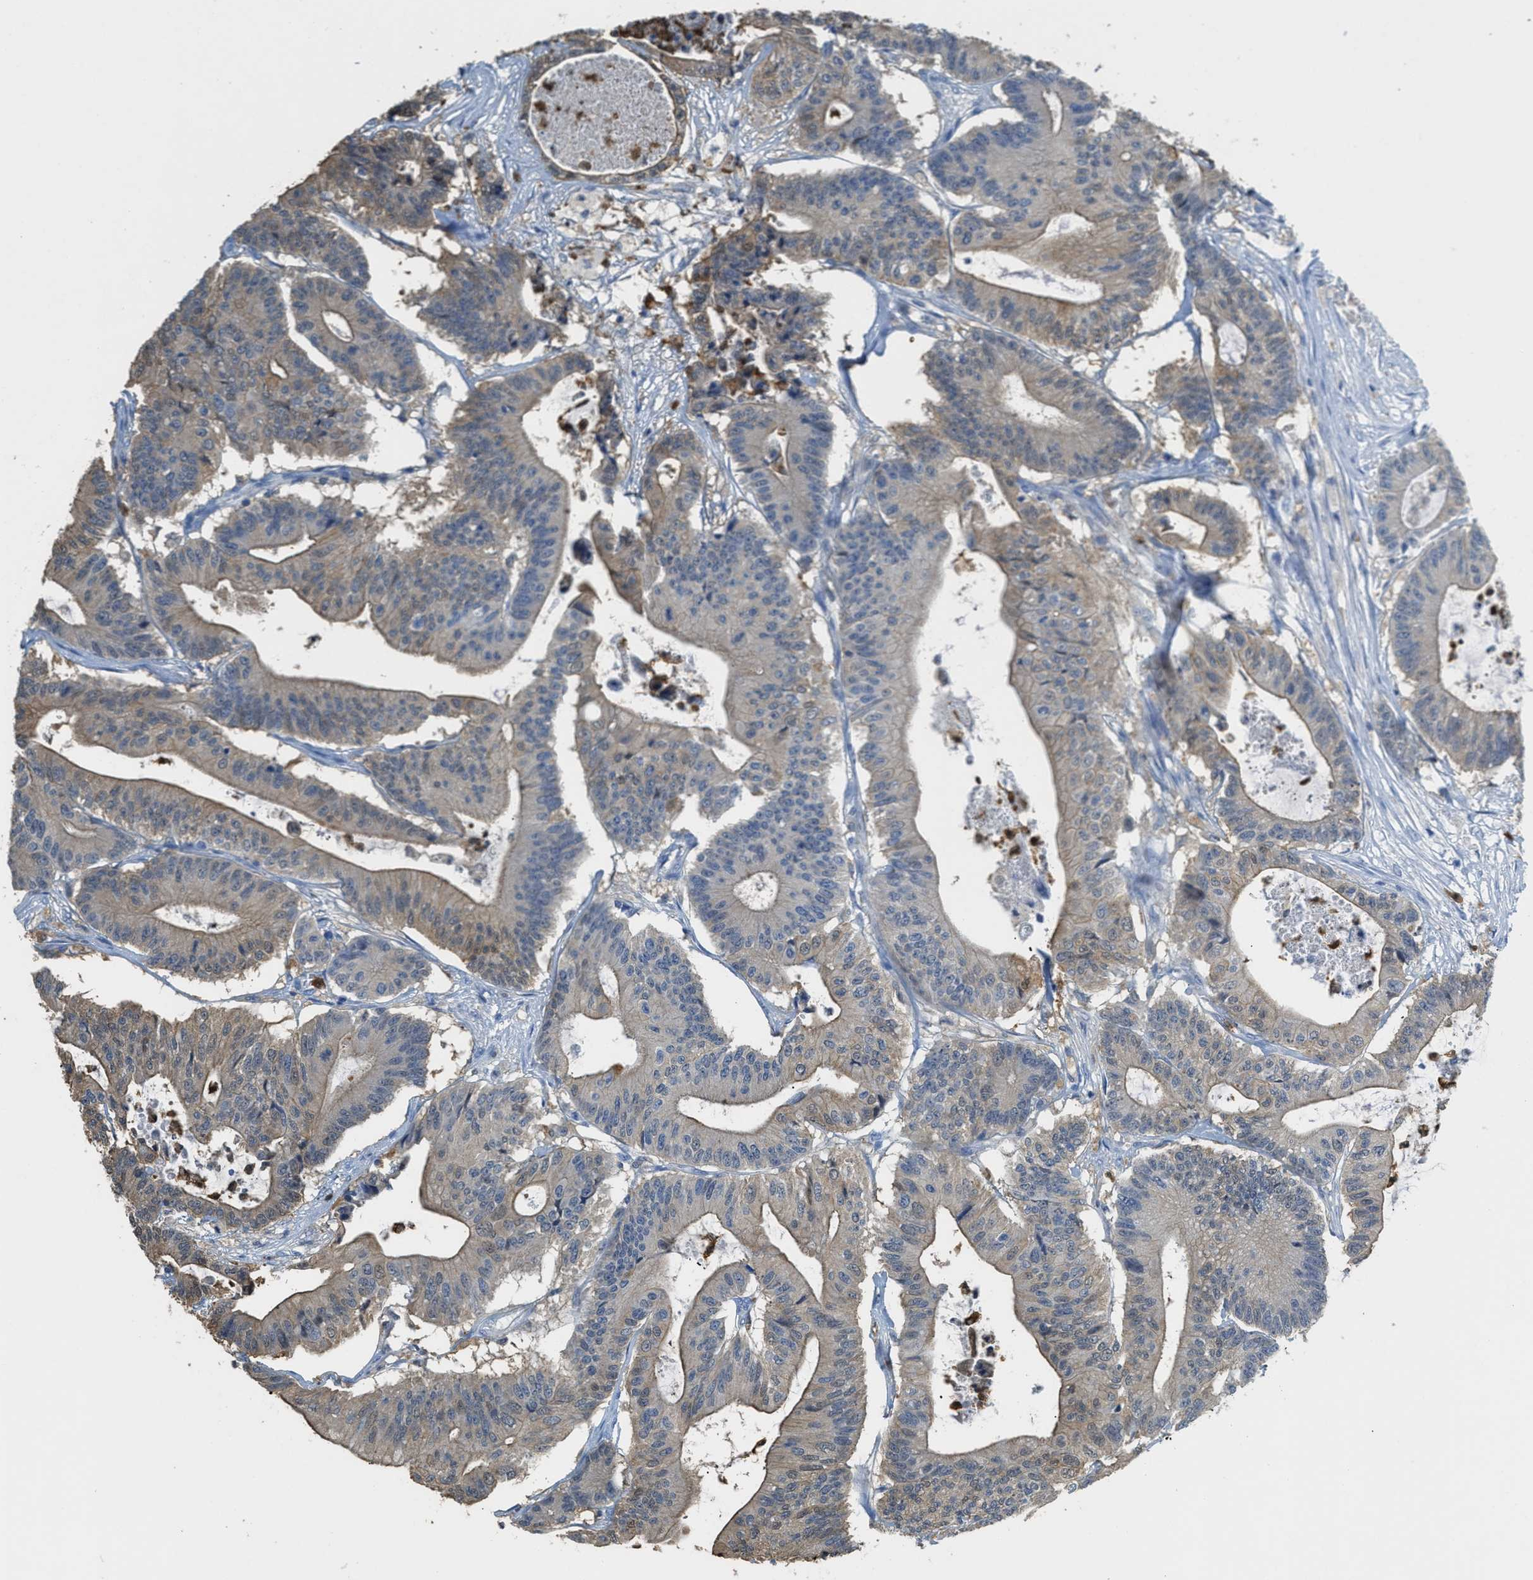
{"staining": {"intensity": "weak", "quantity": ">75%", "location": "cytoplasmic/membranous"}, "tissue": "colorectal cancer", "cell_type": "Tumor cells", "image_type": "cancer", "snomed": [{"axis": "morphology", "description": "Adenocarcinoma, NOS"}, {"axis": "topography", "description": "Colon"}], "caption": "Colorectal cancer (adenocarcinoma) stained for a protein (brown) reveals weak cytoplasmic/membranous positive positivity in approximately >75% of tumor cells.", "gene": "SERPINB1", "patient": {"sex": "female", "age": 84}}